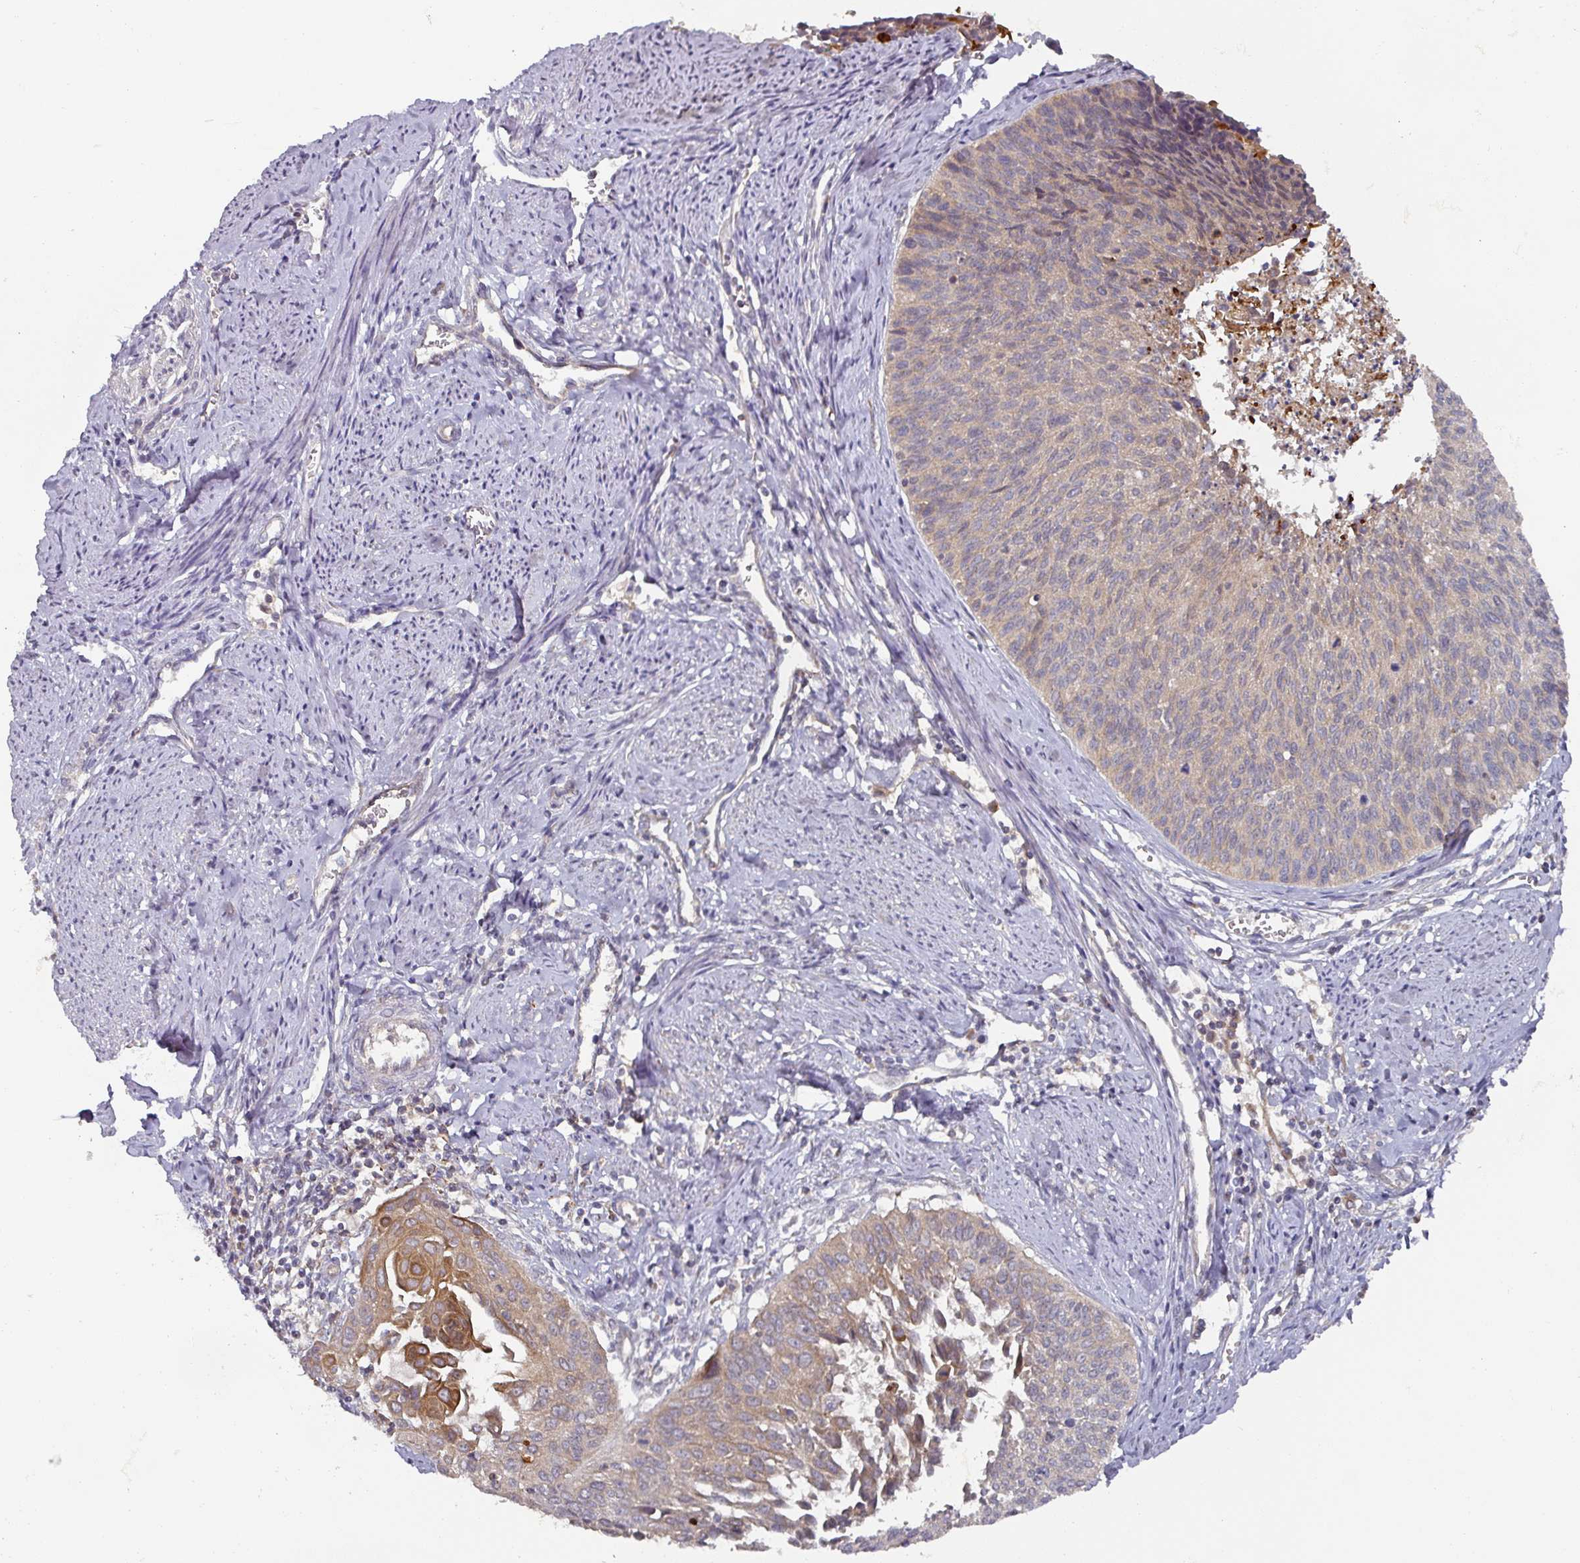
{"staining": {"intensity": "moderate", "quantity": "<25%", "location": "cytoplasmic/membranous"}, "tissue": "cervical cancer", "cell_type": "Tumor cells", "image_type": "cancer", "snomed": [{"axis": "morphology", "description": "Squamous cell carcinoma, NOS"}, {"axis": "topography", "description": "Cervix"}], "caption": "A high-resolution photomicrograph shows immunohistochemistry (IHC) staining of cervical squamous cell carcinoma, which shows moderate cytoplasmic/membranous expression in approximately <25% of tumor cells.", "gene": "DNAJC7", "patient": {"sex": "female", "age": 55}}